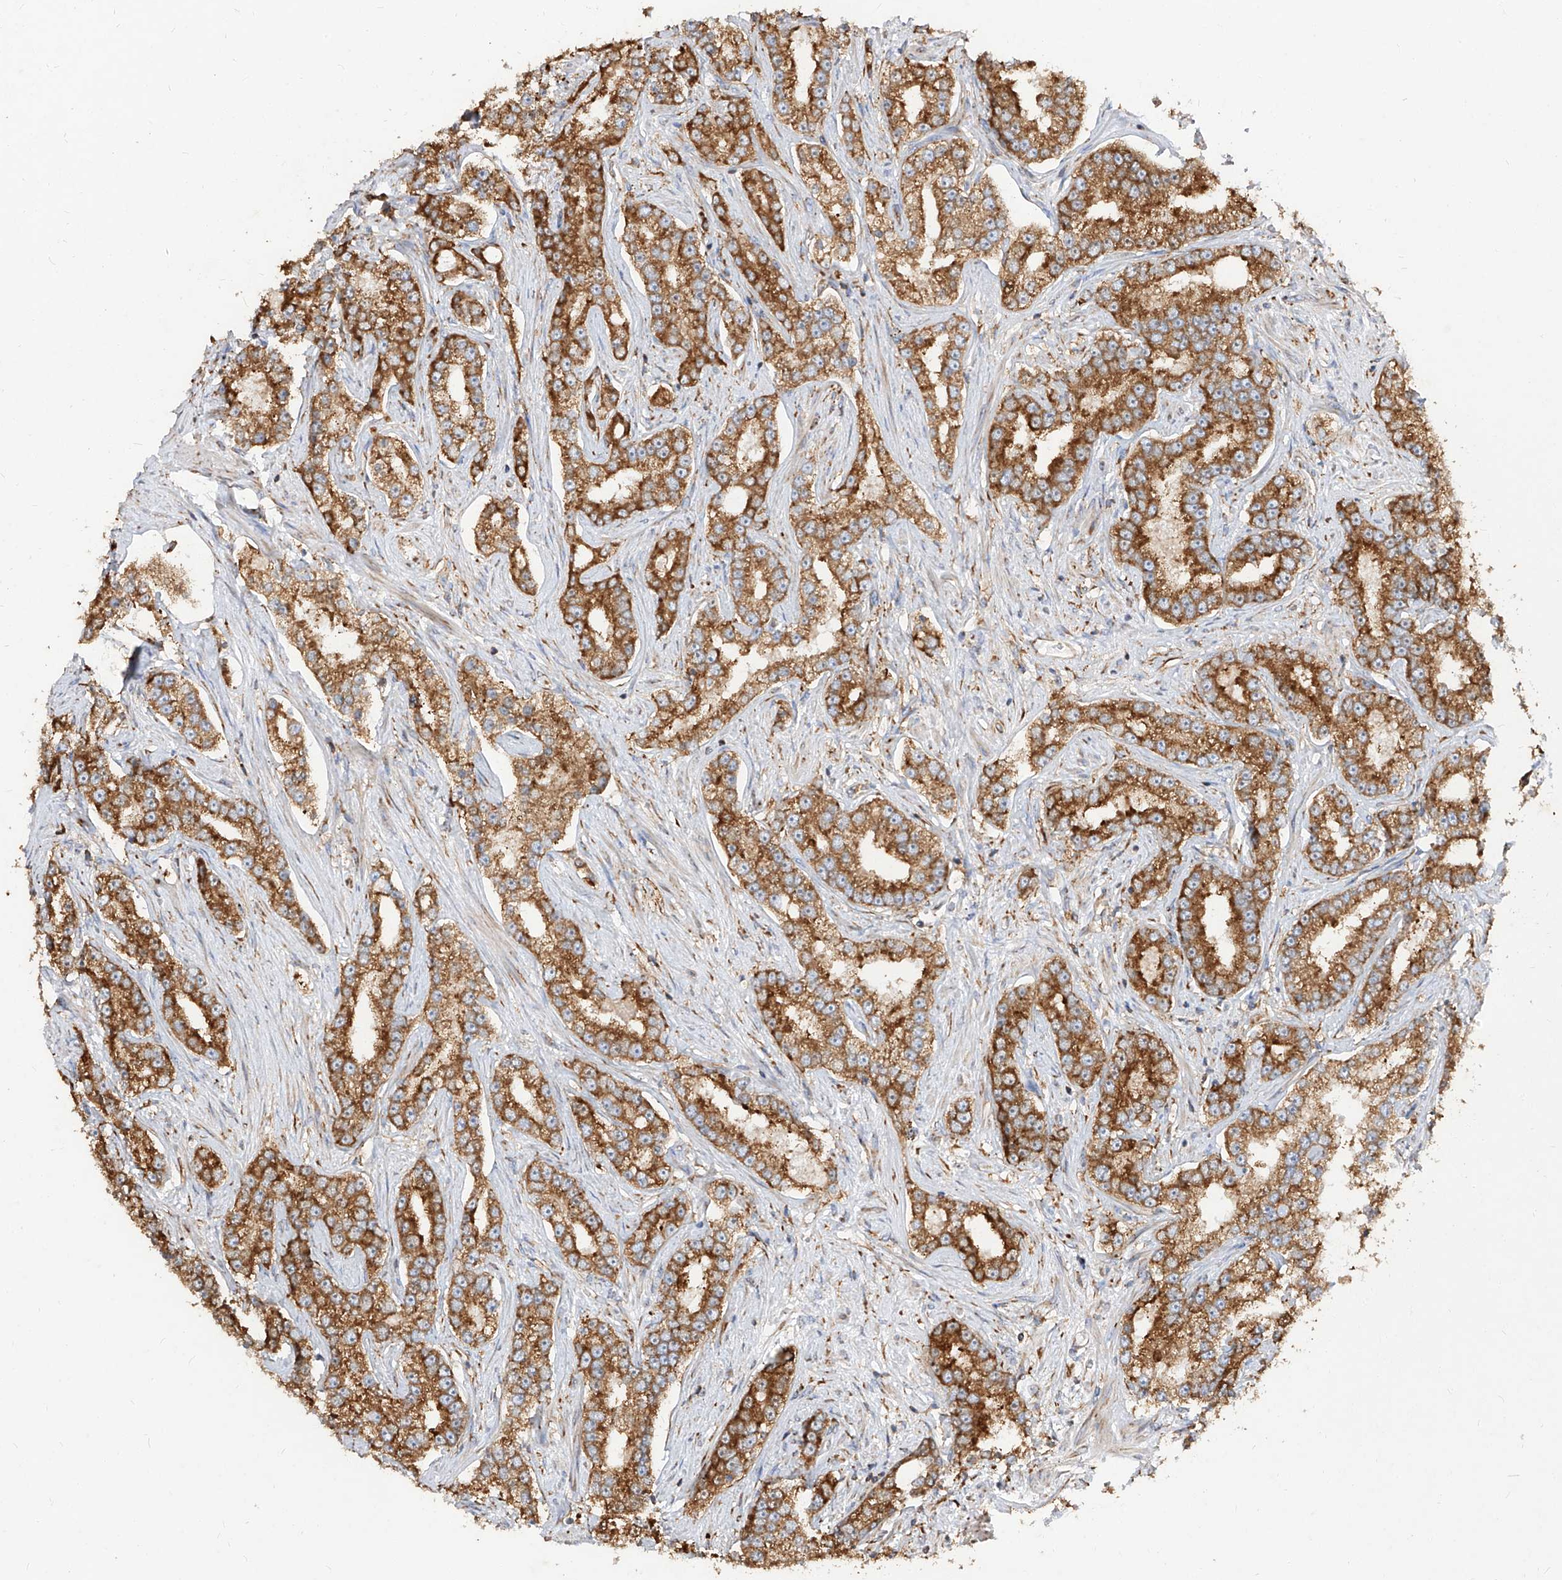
{"staining": {"intensity": "strong", "quantity": ">75%", "location": "cytoplasmic/membranous"}, "tissue": "prostate cancer", "cell_type": "Tumor cells", "image_type": "cancer", "snomed": [{"axis": "morphology", "description": "Normal tissue, NOS"}, {"axis": "morphology", "description": "Adenocarcinoma, High grade"}, {"axis": "topography", "description": "Prostate"}], "caption": "Immunohistochemical staining of human prostate high-grade adenocarcinoma shows high levels of strong cytoplasmic/membranous protein positivity in approximately >75% of tumor cells. (brown staining indicates protein expression, while blue staining denotes nuclei).", "gene": "RPS25", "patient": {"sex": "male", "age": 83}}